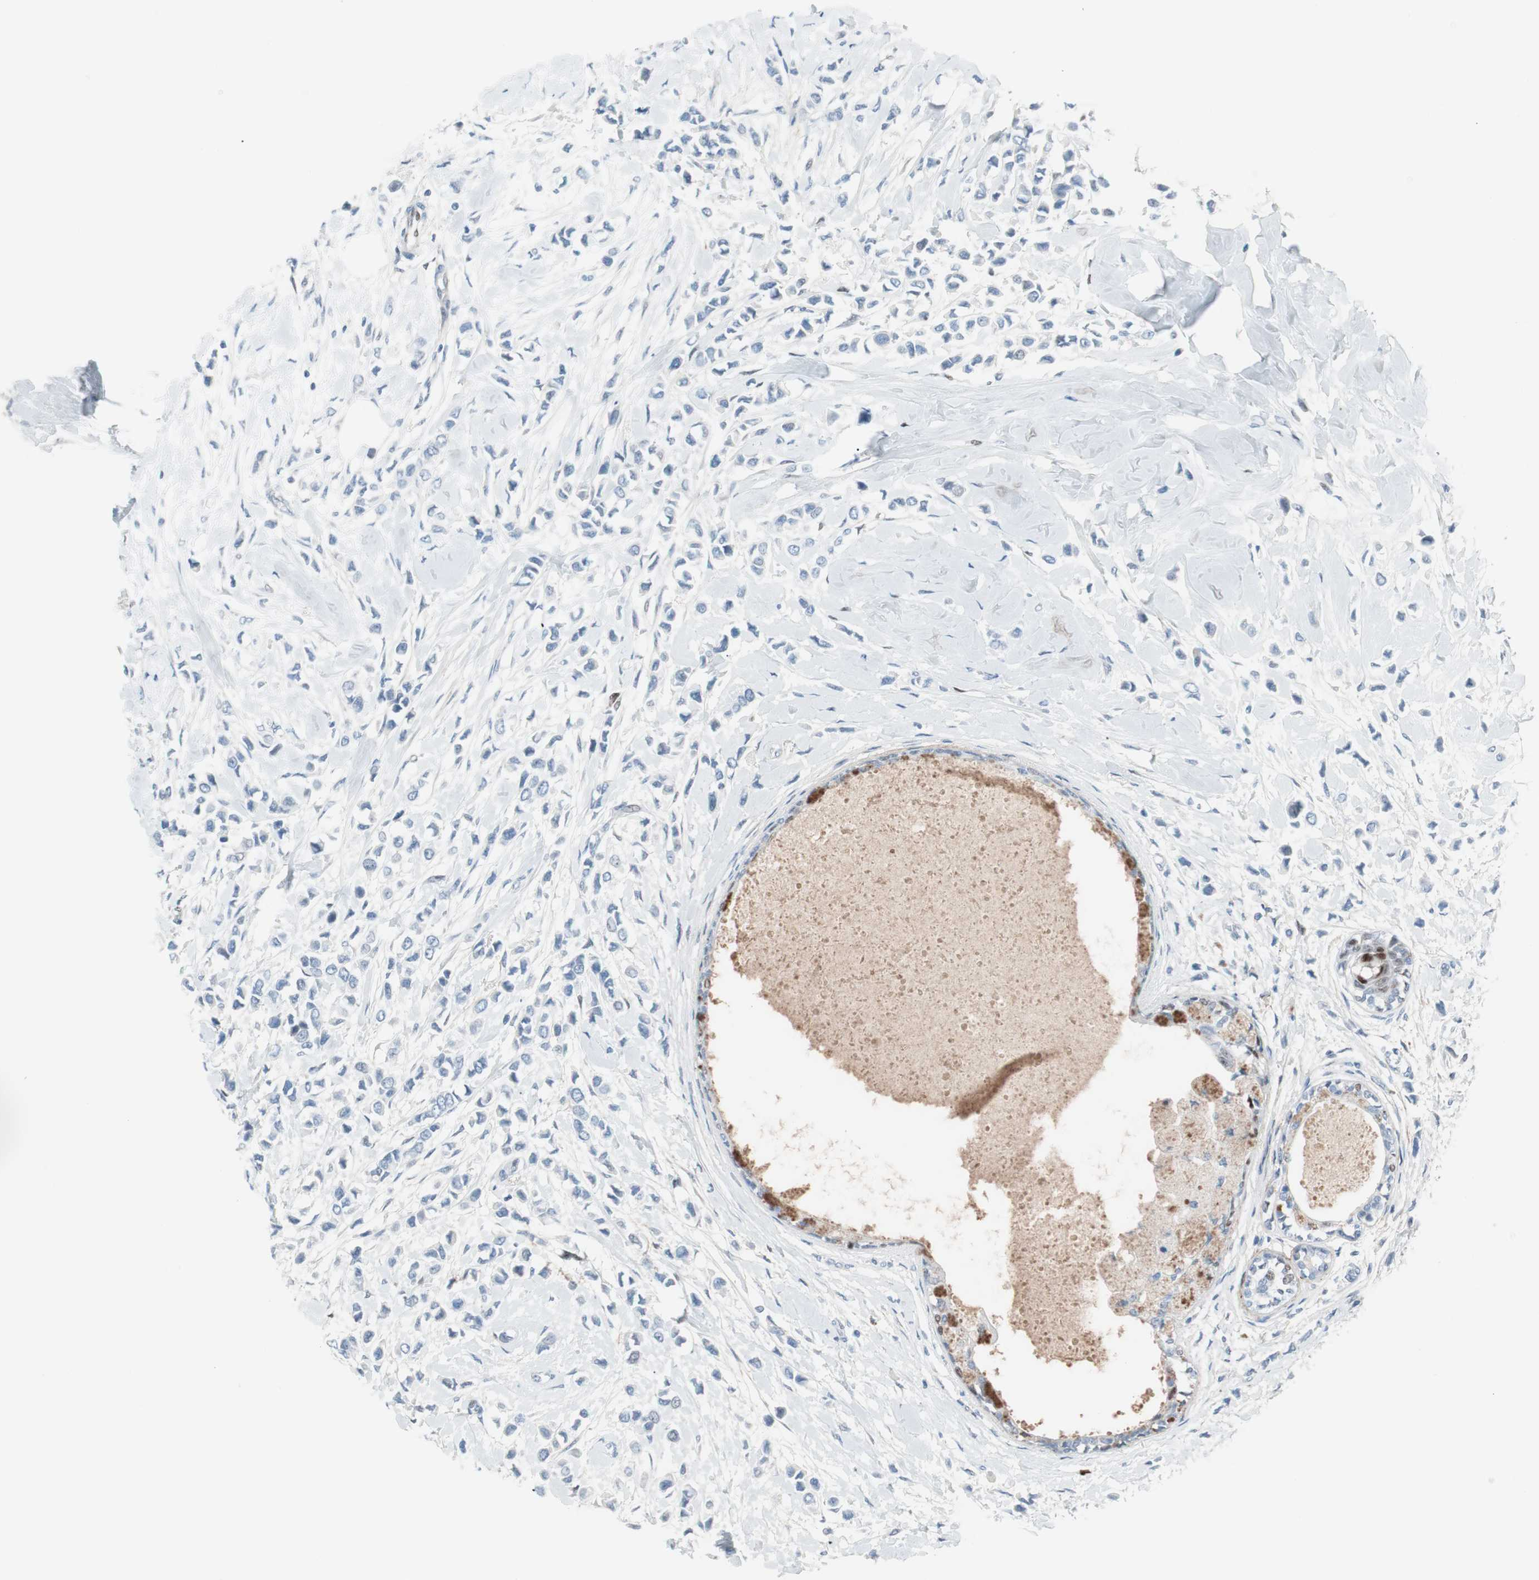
{"staining": {"intensity": "negative", "quantity": "none", "location": "none"}, "tissue": "breast cancer", "cell_type": "Tumor cells", "image_type": "cancer", "snomed": [{"axis": "morphology", "description": "Lobular carcinoma"}, {"axis": "topography", "description": "Breast"}], "caption": "Protein analysis of lobular carcinoma (breast) demonstrates no significant expression in tumor cells.", "gene": "FOSL1", "patient": {"sex": "female", "age": 51}}